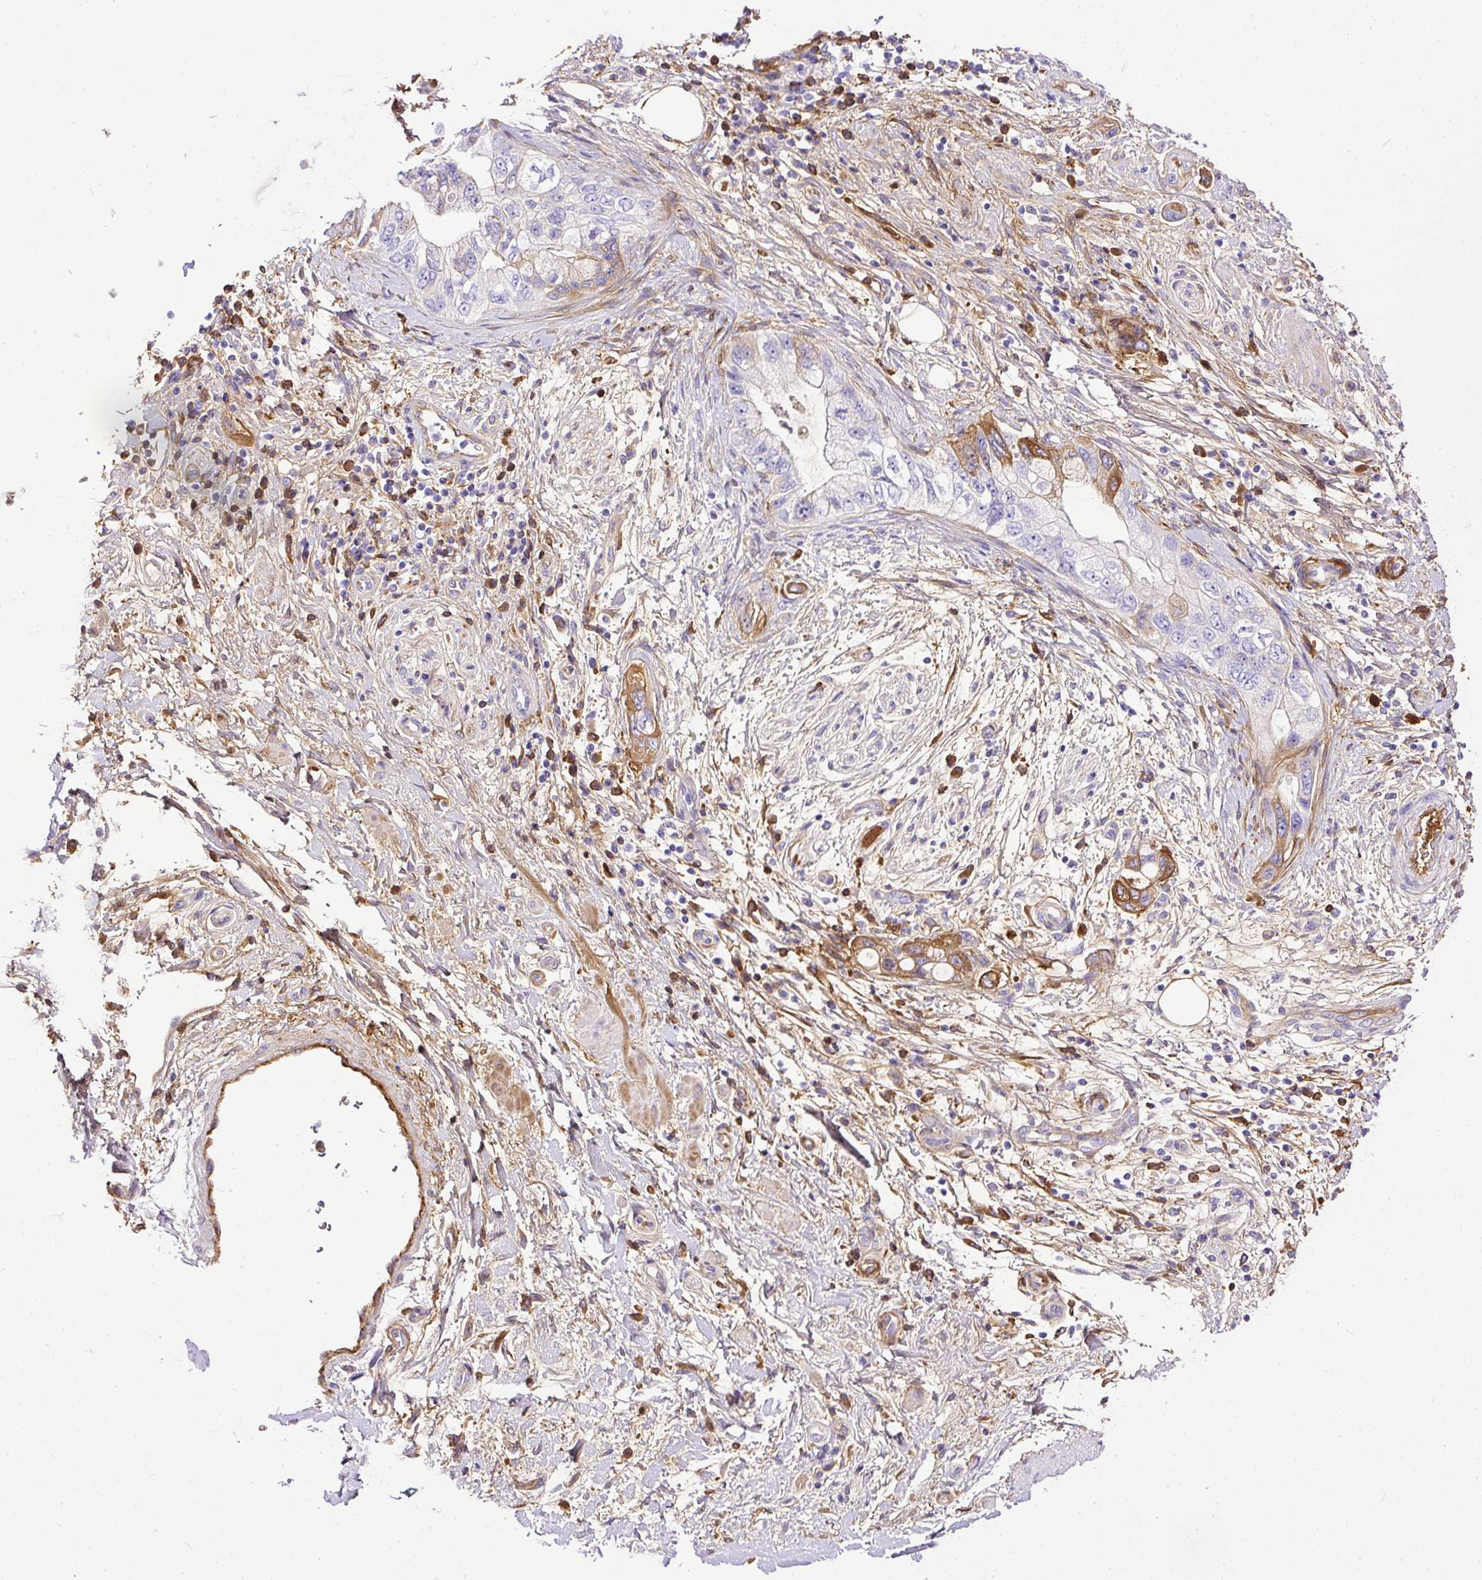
{"staining": {"intensity": "moderate", "quantity": "<25%", "location": "cytoplasmic/membranous"}, "tissue": "pancreatic cancer", "cell_type": "Tumor cells", "image_type": "cancer", "snomed": [{"axis": "morphology", "description": "Adenocarcinoma, NOS"}, {"axis": "topography", "description": "Pancreas"}], "caption": "Moderate cytoplasmic/membranous positivity for a protein is seen in approximately <25% of tumor cells of pancreatic cancer using immunohistochemistry (IHC).", "gene": "CLEC3B", "patient": {"sex": "female", "age": 73}}